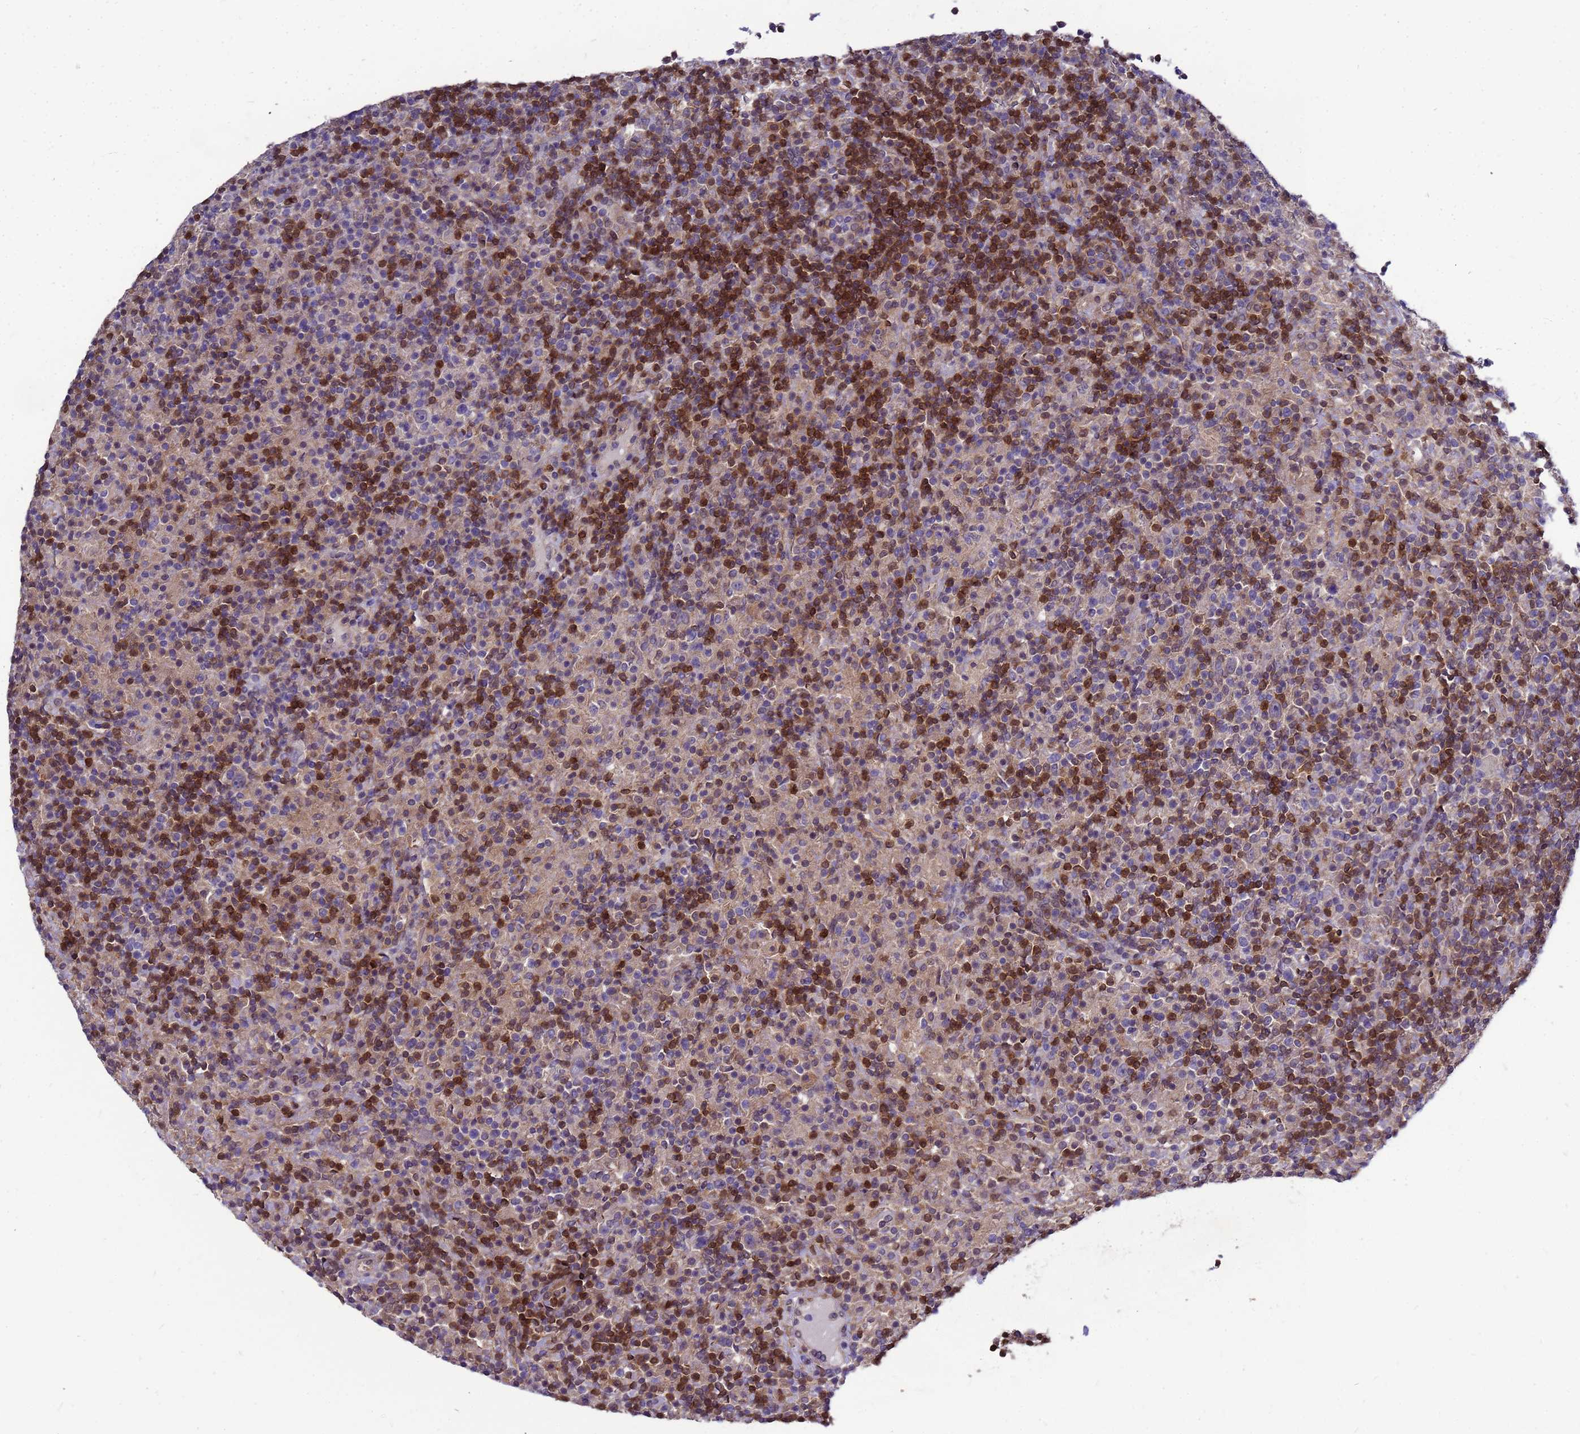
{"staining": {"intensity": "negative", "quantity": "none", "location": "none"}, "tissue": "lymphoma", "cell_type": "Tumor cells", "image_type": "cancer", "snomed": [{"axis": "morphology", "description": "Hodgkin's disease, NOS"}, {"axis": "topography", "description": "Lymph node"}], "caption": "A high-resolution photomicrograph shows immunohistochemistry (IHC) staining of Hodgkin's disease, which exhibits no significant positivity in tumor cells.", "gene": "EIF4EBP3", "patient": {"sex": "male", "age": 70}}